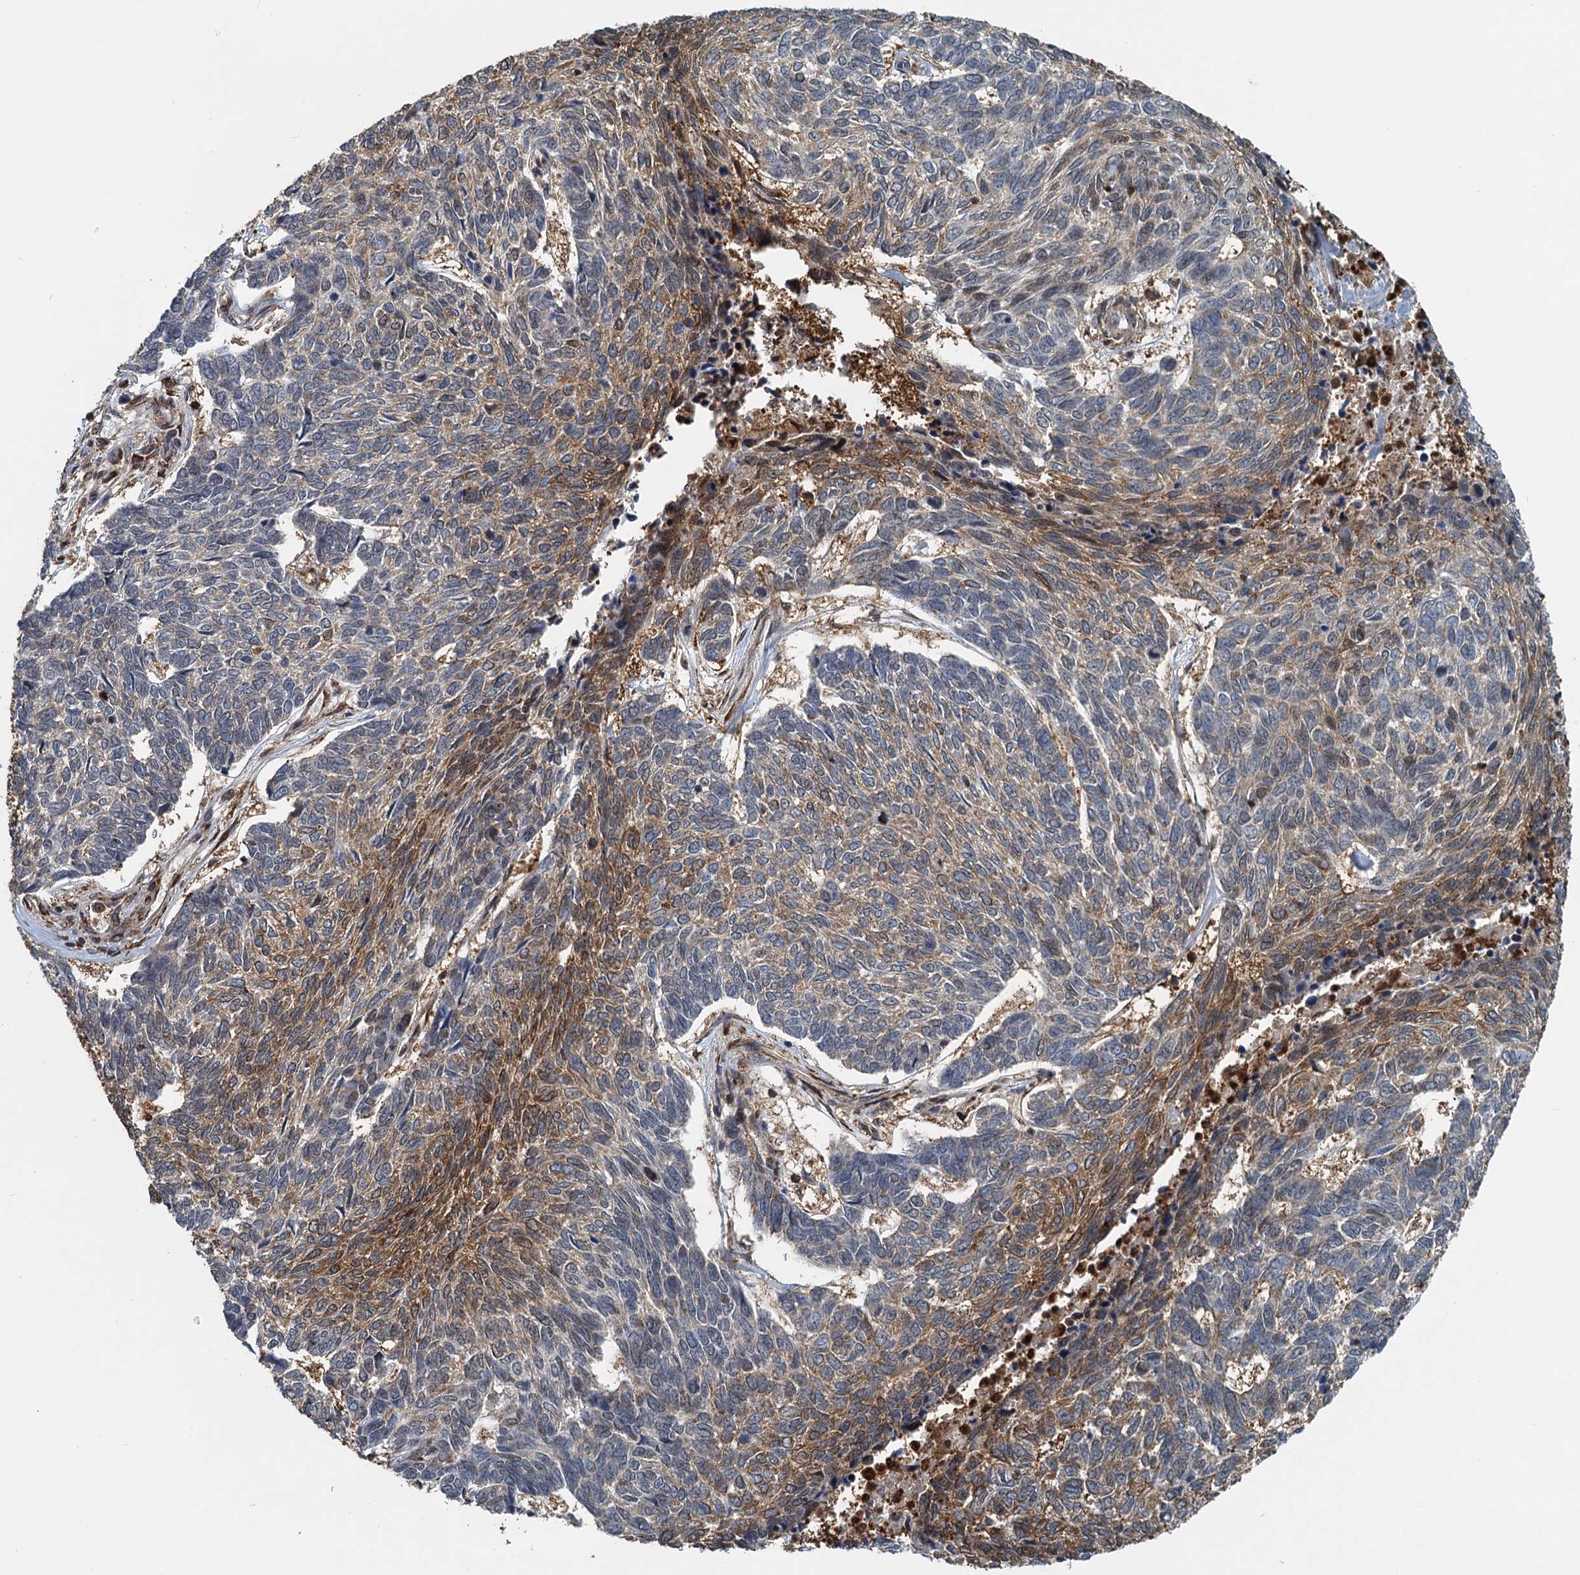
{"staining": {"intensity": "moderate", "quantity": "25%-75%", "location": "cytoplasmic/membranous"}, "tissue": "skin cancer", "cell_type": "Tumor cells", "image_type": "cancer", "snomed": [{"axis": "morphology", "description": "Basal cell carcinoma"}, {"axis": "topography", "description": "Skin"}], "caption": "Immunohistochemical staining of skin basal cell carcinoma shows medium levels of moderate cytoplasmic/membranous expression in about 25%-75% of tumor cells.", "gene": "GPI", "patient": {"sex": "female", "age": 65}}